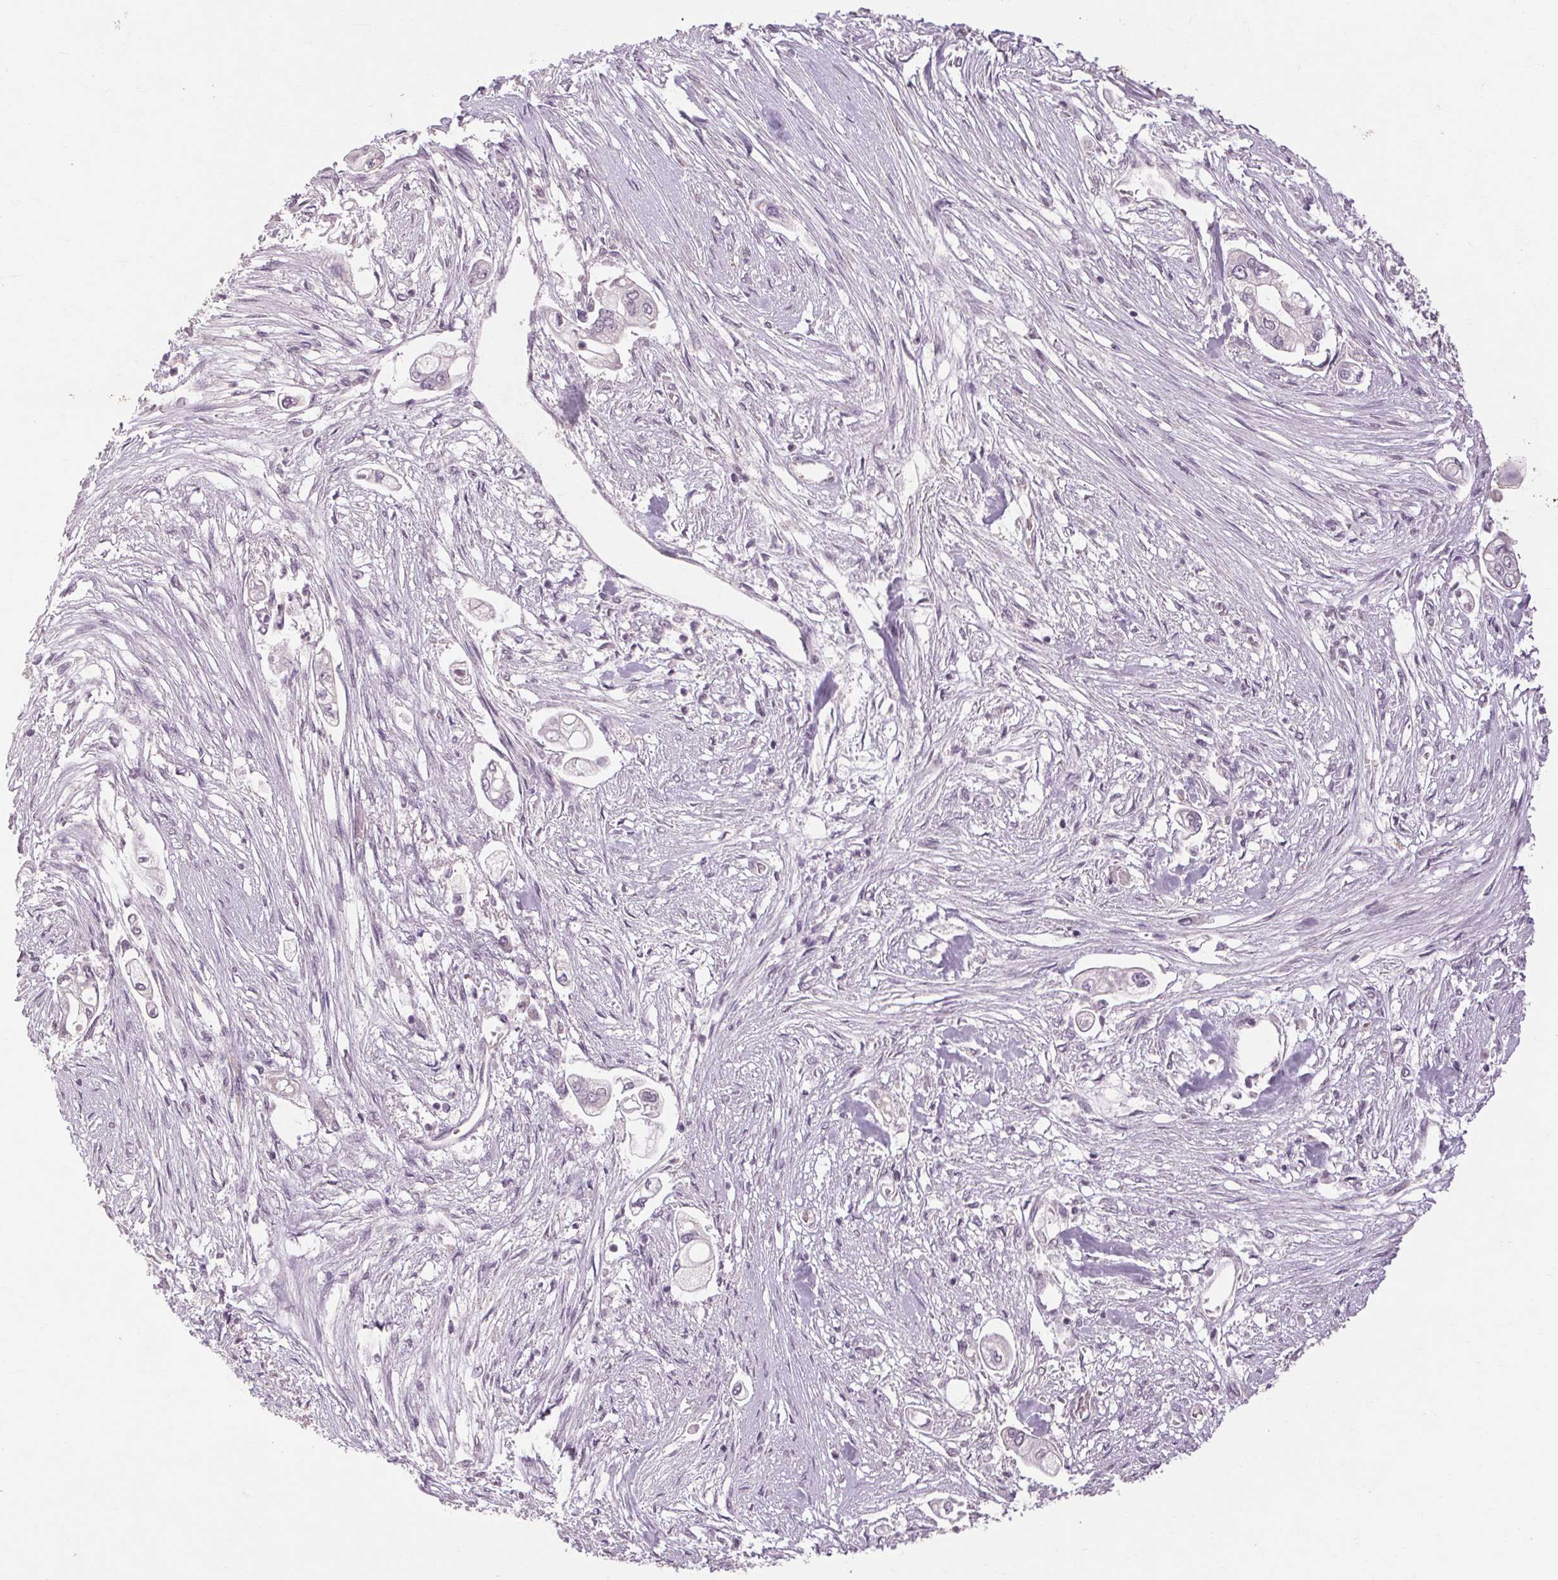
{"staining": {"intensity": "negative", "quantity": "none", "location": "none"}, "tissue": "pancreatic cancer", "cell_type": "Tumor cells", "image_type": "cancer", "snomed": [{"axis": "morphology", "description": "Adenocarcinoma, NOS"}, {"axis": "topography", "description": "Pancreas"}], "caption": "There is no significant staining in tumor cells of pancreatic adenocarcinoma. (Stains: DAB IHC with hematoxylin counter stain, Microscopy: brightfield microscopy at high magnification).", "gene": "POMC", "patient": {"sex": "female", "age": 69}}